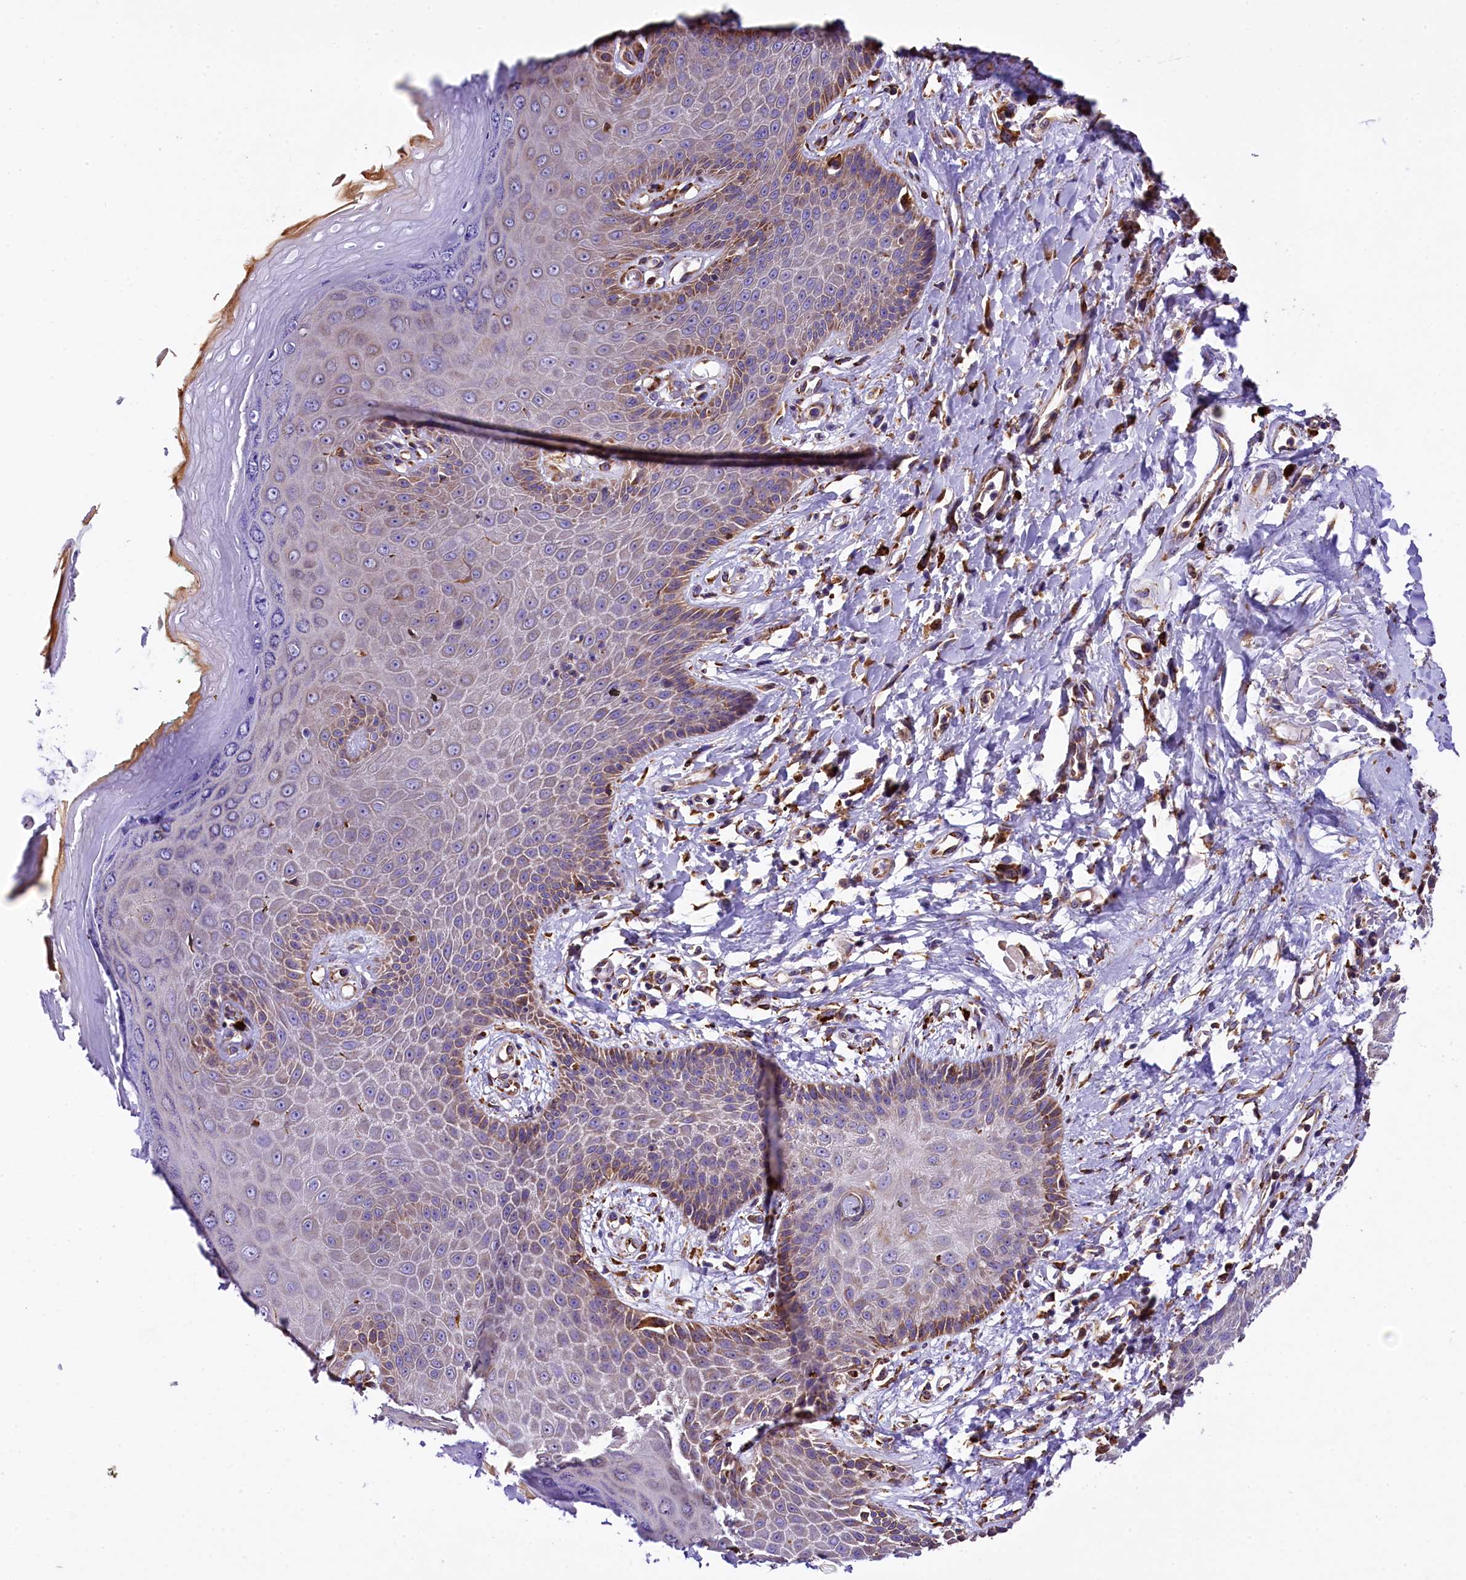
{"staining": {"intensity": "moderate", "quantity": "25%-75%", "location": "cytoplasmic/membranous"}, "tissue": "skin", "cell_type": "Epidermal cells", "image_type": "normal", "snomed": [{"axis": "morphology", "description": "Normal tissue, NOS"}, {"axis": "topography", "description": "Anal"}], "caption": "Immunohistochemistry of unremarkable skin exhibits medium levels of moderate cytoplasmic/membranous staining in approximately 25%-75% of epidermal cells.", "gene": "CAPS2", "patient": {"sex": "male", "age": 78}}